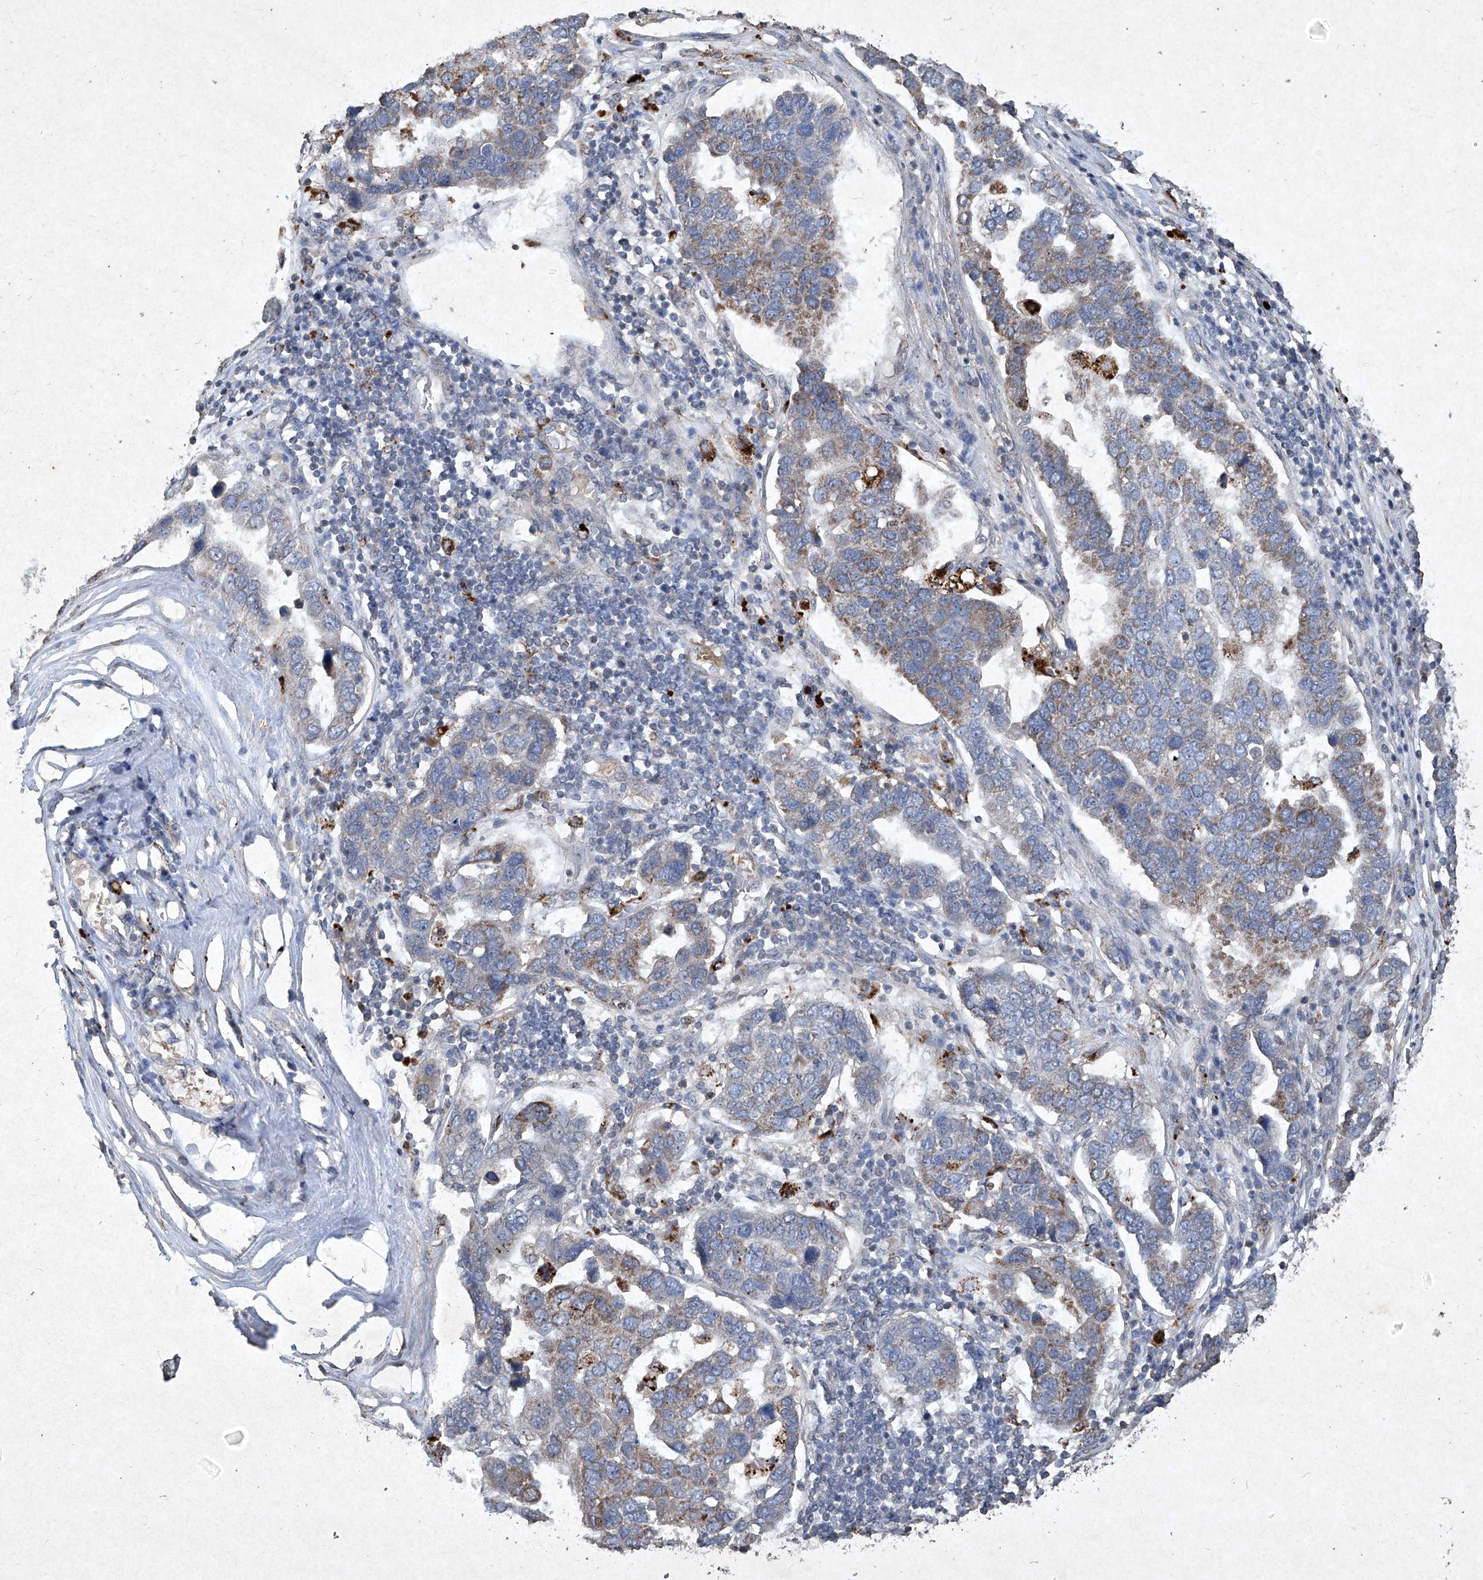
{"staining": {"intensity": "moderate", "quantity": "25%-75%", "location": "cytoplasmic/membranous"}, "tissue": "pancreatic cancer", "cell_type": "Tumor cells", "image_type": "cancer", "snomed": [{"axis": "morphology", "description": "Adenocarcinoma, NOS"}, {"axis": "topography", "description": "Pancreas"}], "caption": "An image showing moderate cytoplasmic/membranous positivity in about 25%-75% of tumor cells in adenocarcinoma (pancreatic), as visualized by brown immunohistochemical staining.", "gene": "MED16", "patient": {"sex": "female", "age": 61}}